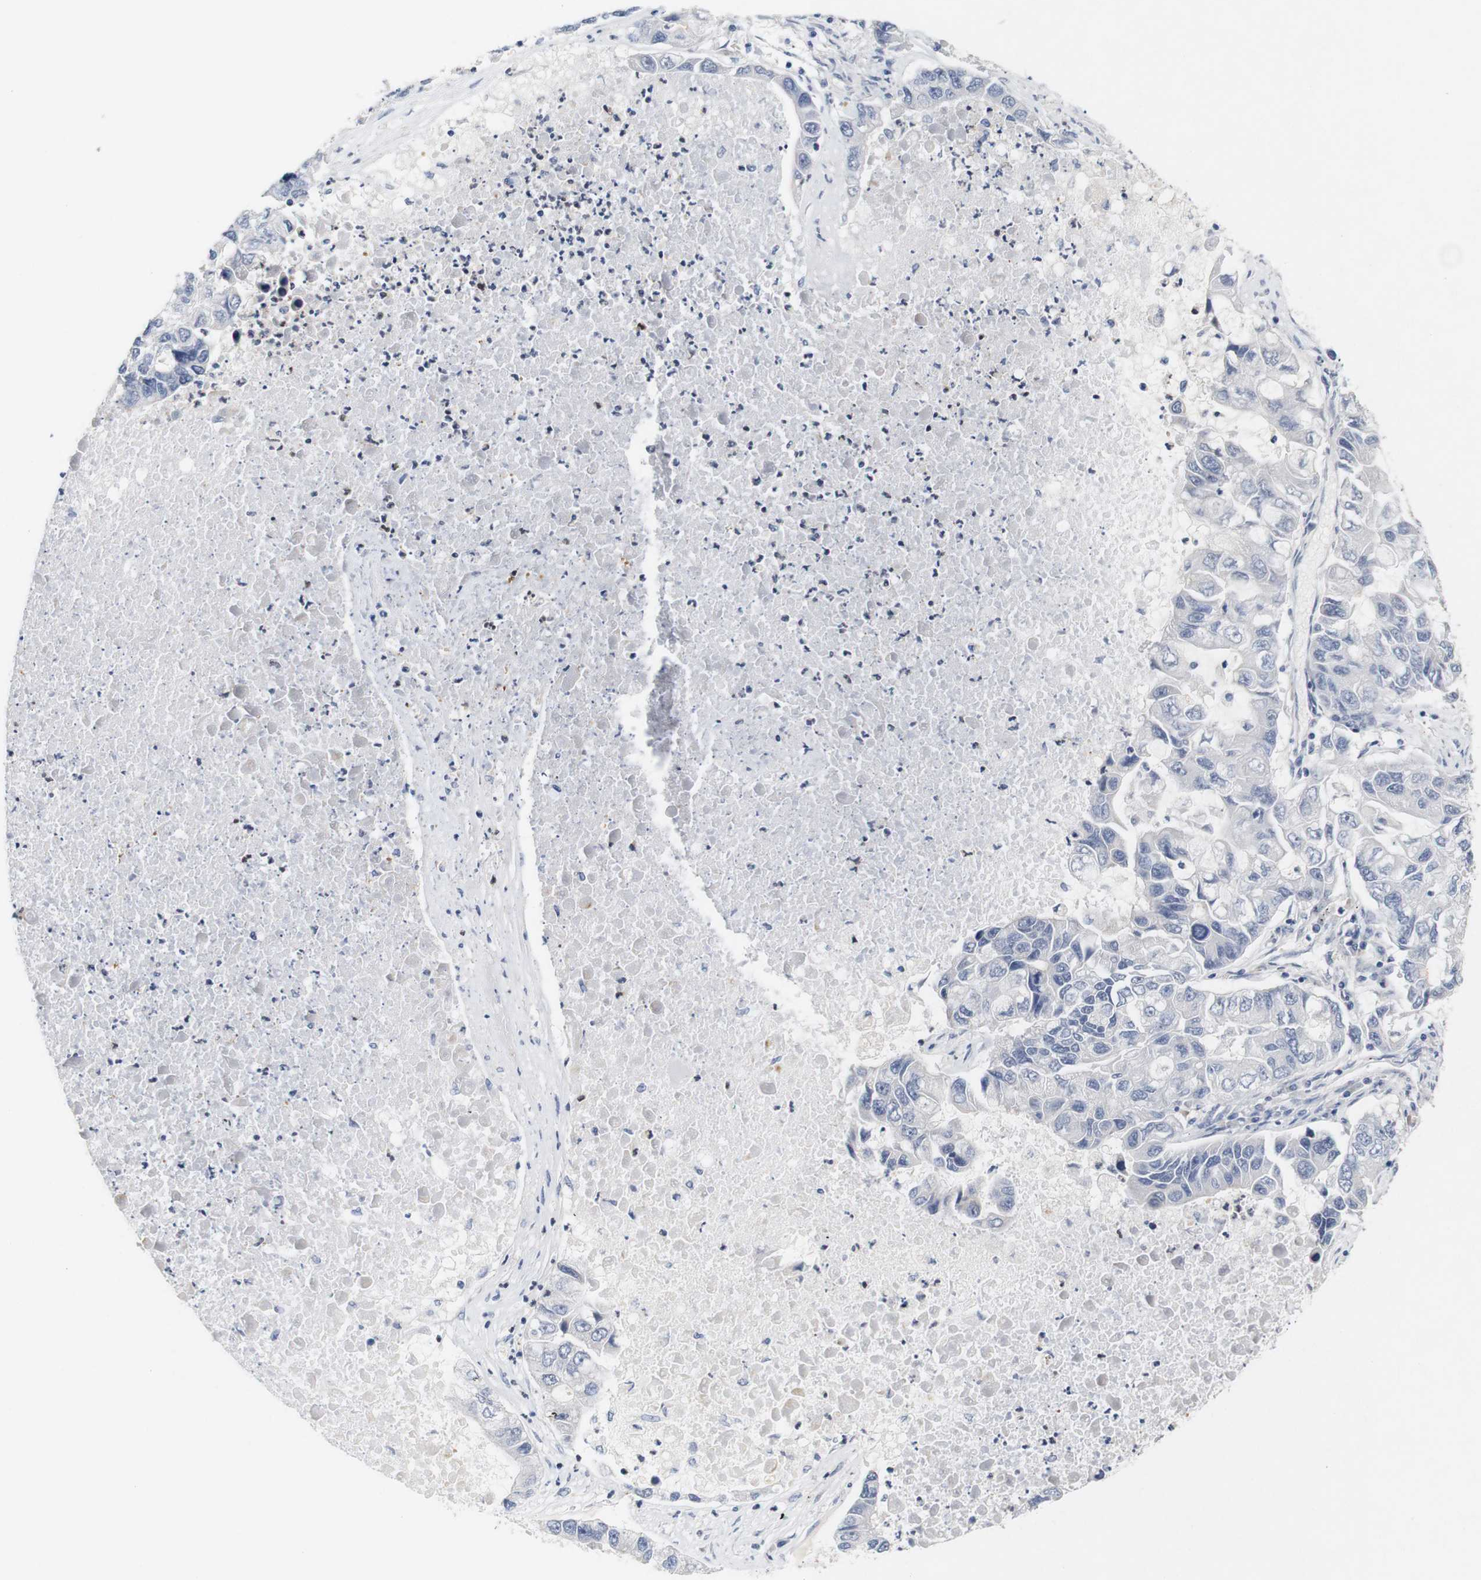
{"staining": {"intensity": "negative", "quantity": "none", "location": "none"}, "tissue": "lung cancer", "cell_type": "Tumor cells", "image_type": "cancer", "snomed": [{"axis": "morphology", "description": "Adenocarcinoma, NOS"}, {"axis": "topography", "description": "Lung"}], "caption": "Immunohistochemical staining of adenocarcinoma (lung) exhibits no significant expression in tumor cells.", "gene": "CYB561", "patient": {"sex": "female", "age": 51}}